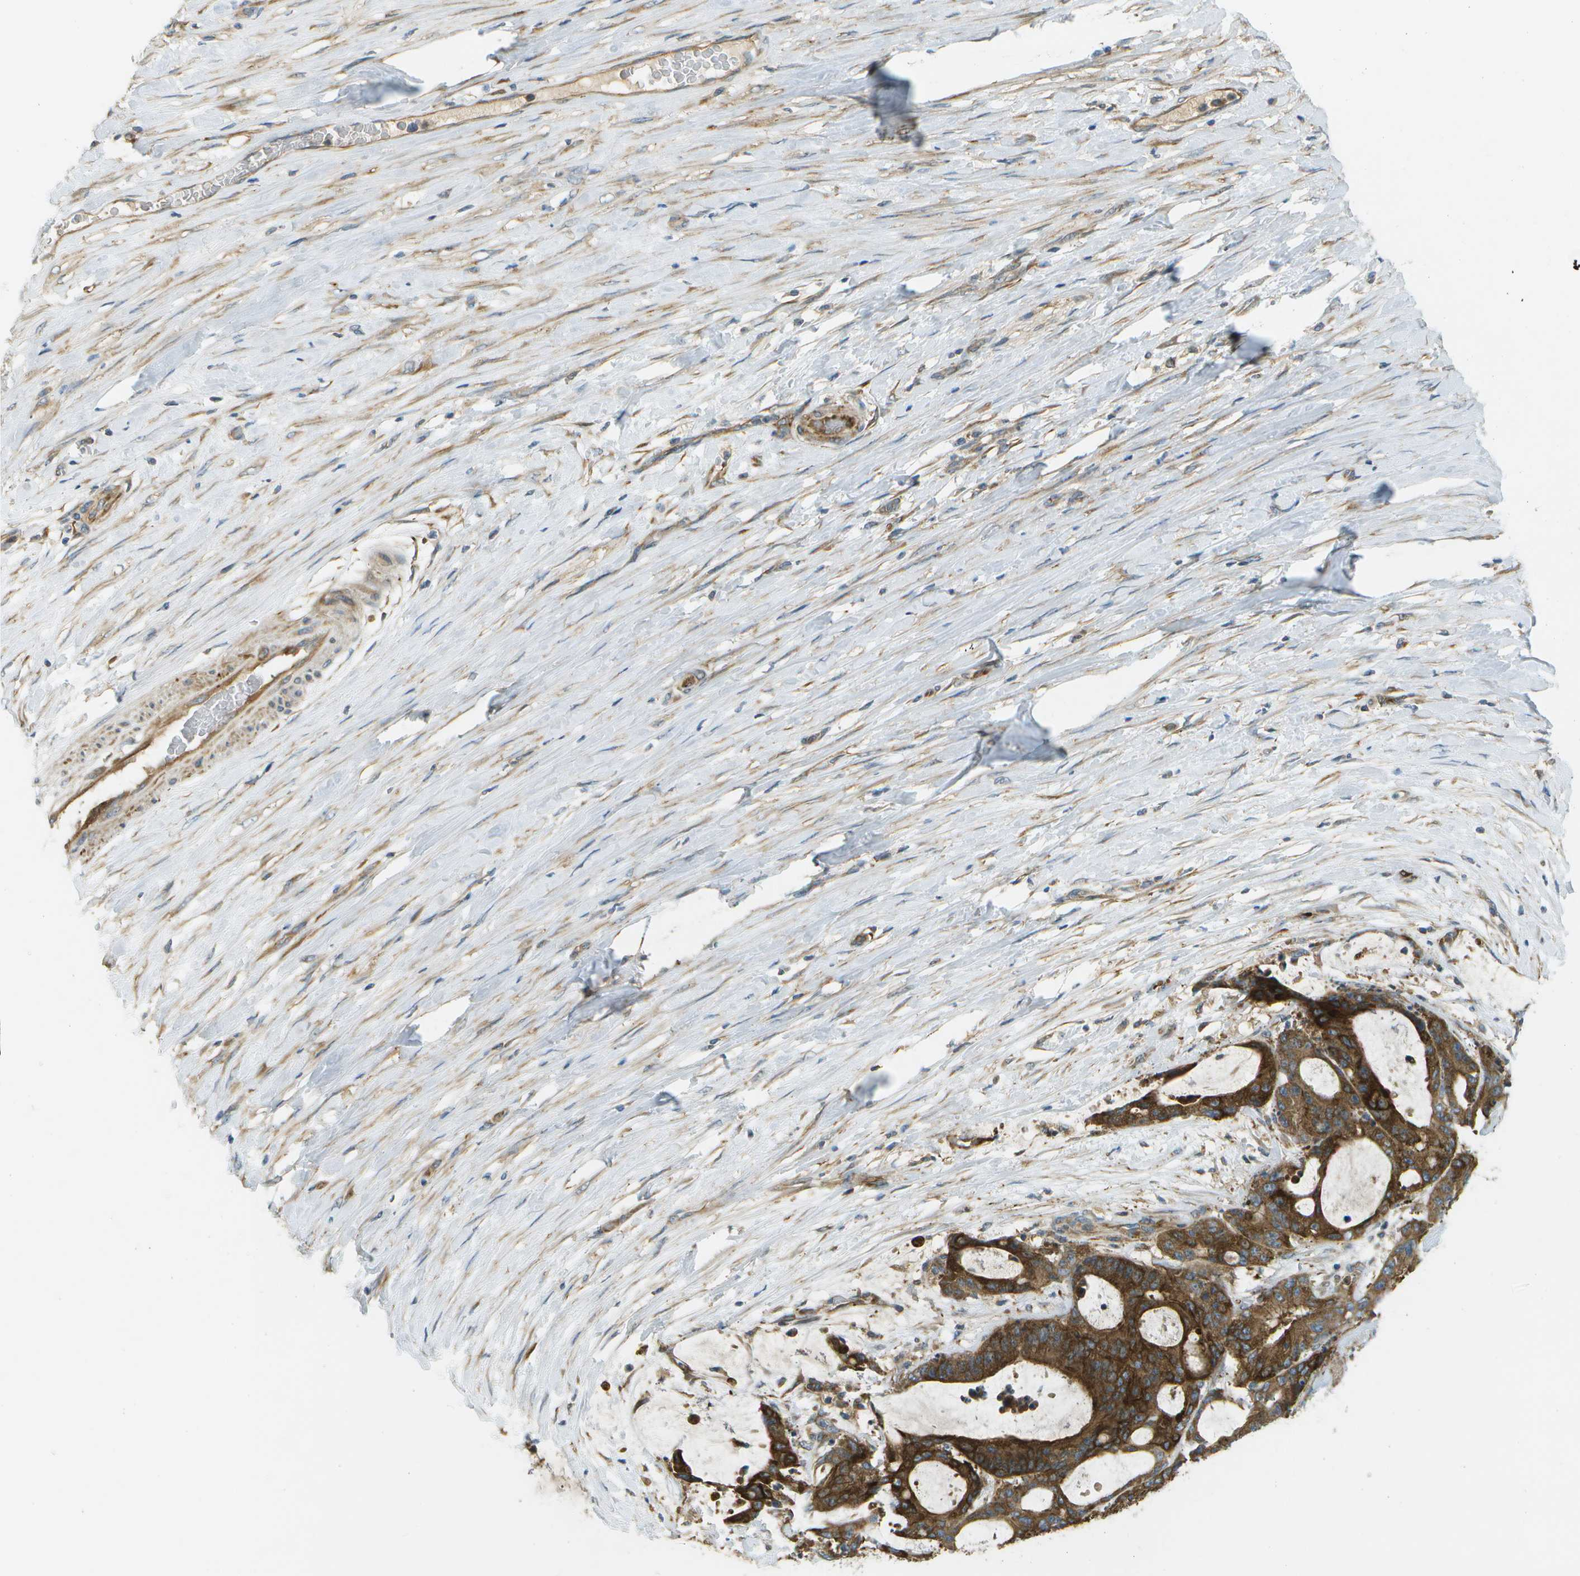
{"staining": {"intensity": "strong", "quantity": ">75%", "location": "cytoplasmic/membranous"}, "tissue": "liver cancer", "cell_type": "Tumor cells", "image_type": "cancer", "snomed": [{"axis": "morphology", "description": "Cholangiocarcinoma"}, {"axis": "topography", "description": "Liver"}], "caption": "Immunohistochemistry of human liver cancer displays high levels of strong cytoplasmic/membranous positivity in about >75% of tumor cells. (DAB = brown stain, brightfield microscopy at high magnification).", "gene": "WNK2", "patient": {"sex": "female", "age": 73}}